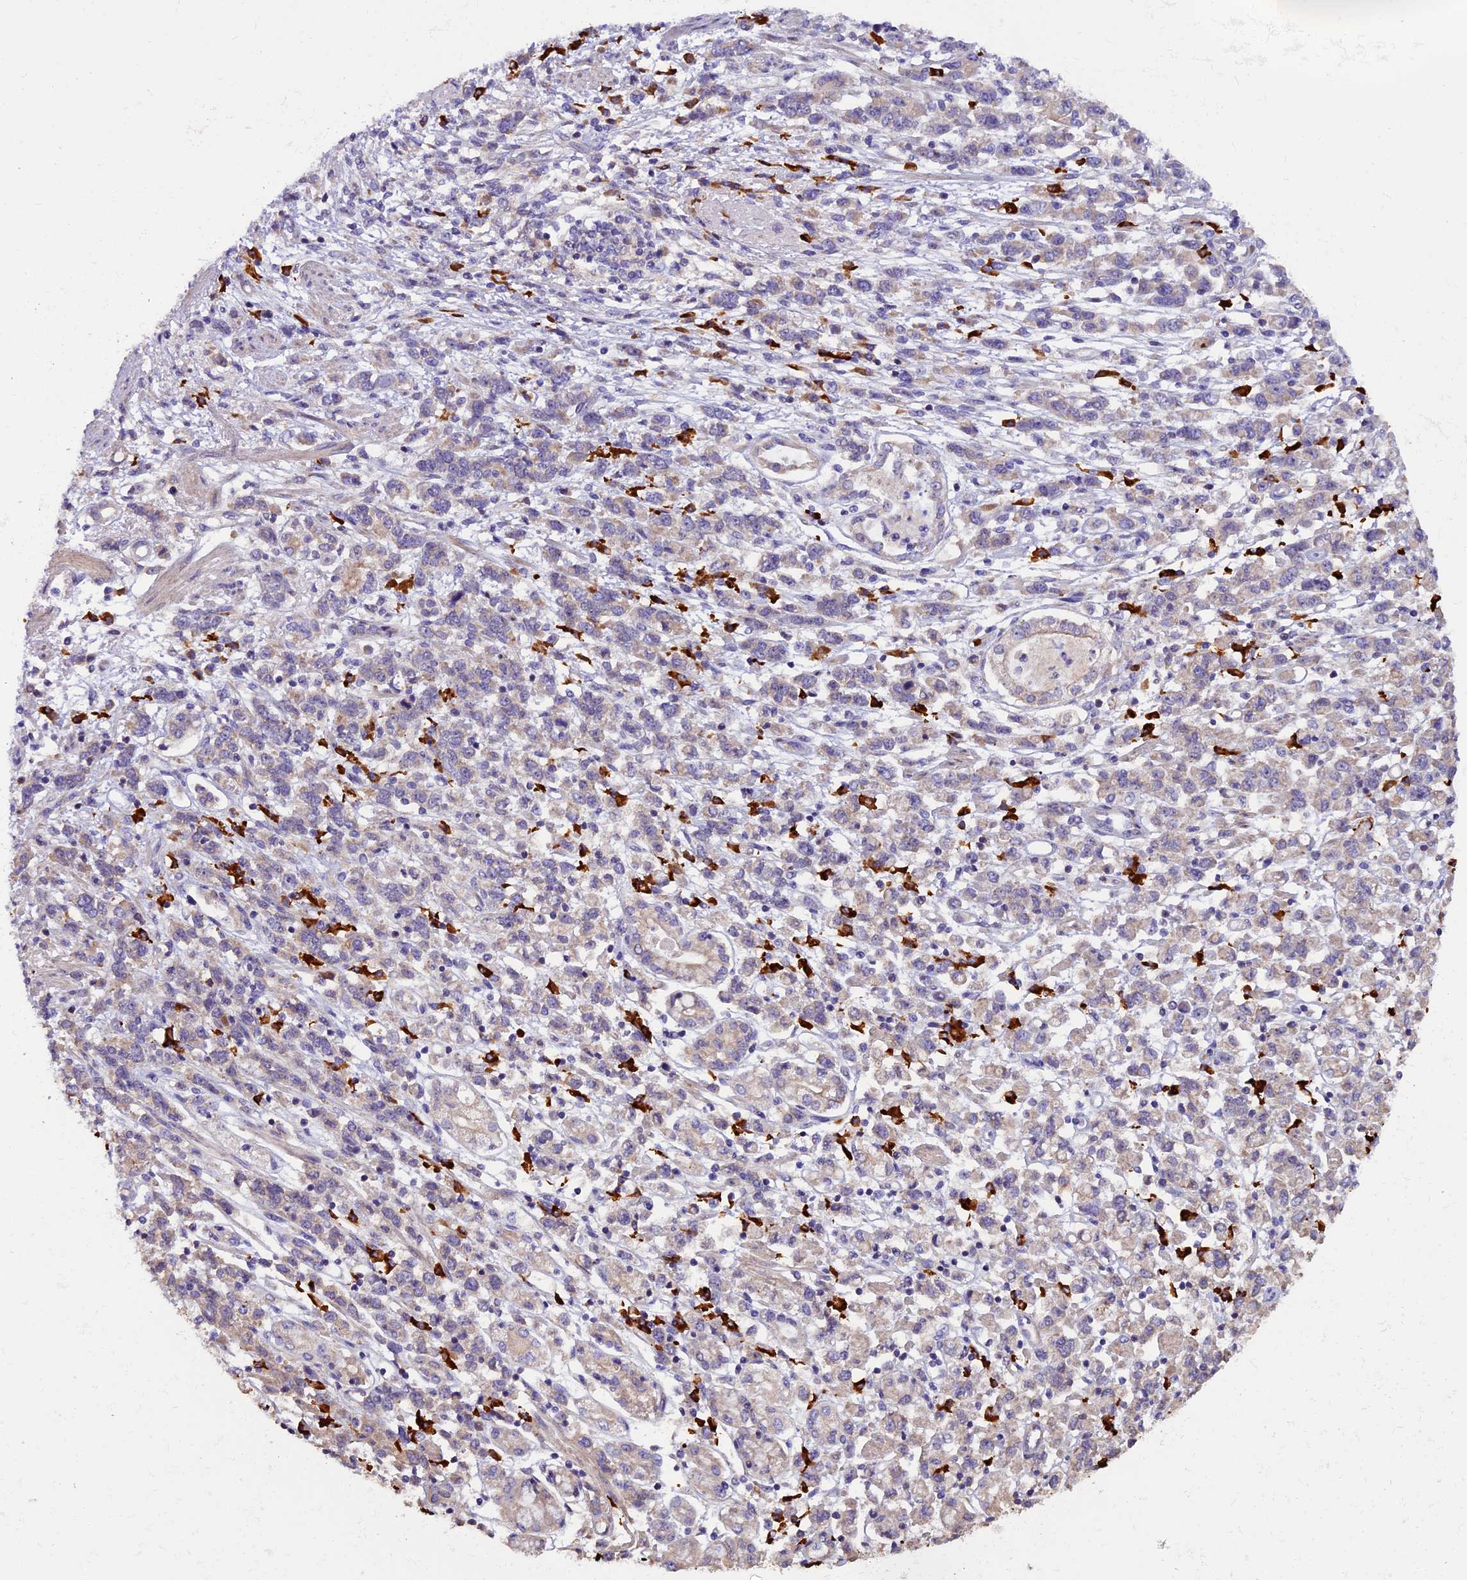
{"staining": {"intensity": "weak", "quantity": "<25%", "location": "cytoplasmic/membranous"}, "tissue": "stomach cancer", "cell_type": "Tumor cells", "image_type": "cancer", "snomed": [{"axis": "morphology", "description": "Adenocarcinoma, NOS"}, {"axis": "topography", "description": "Stomach"}], "caption": "DAB (3,3'-diaminobenzidine) immunohistochemical staining of human stomach cancer (adenocarcinoma) displays no significant expression in tumor cells.", "gene": "FRY", "patient": {"sex": "female", "age": 76}}